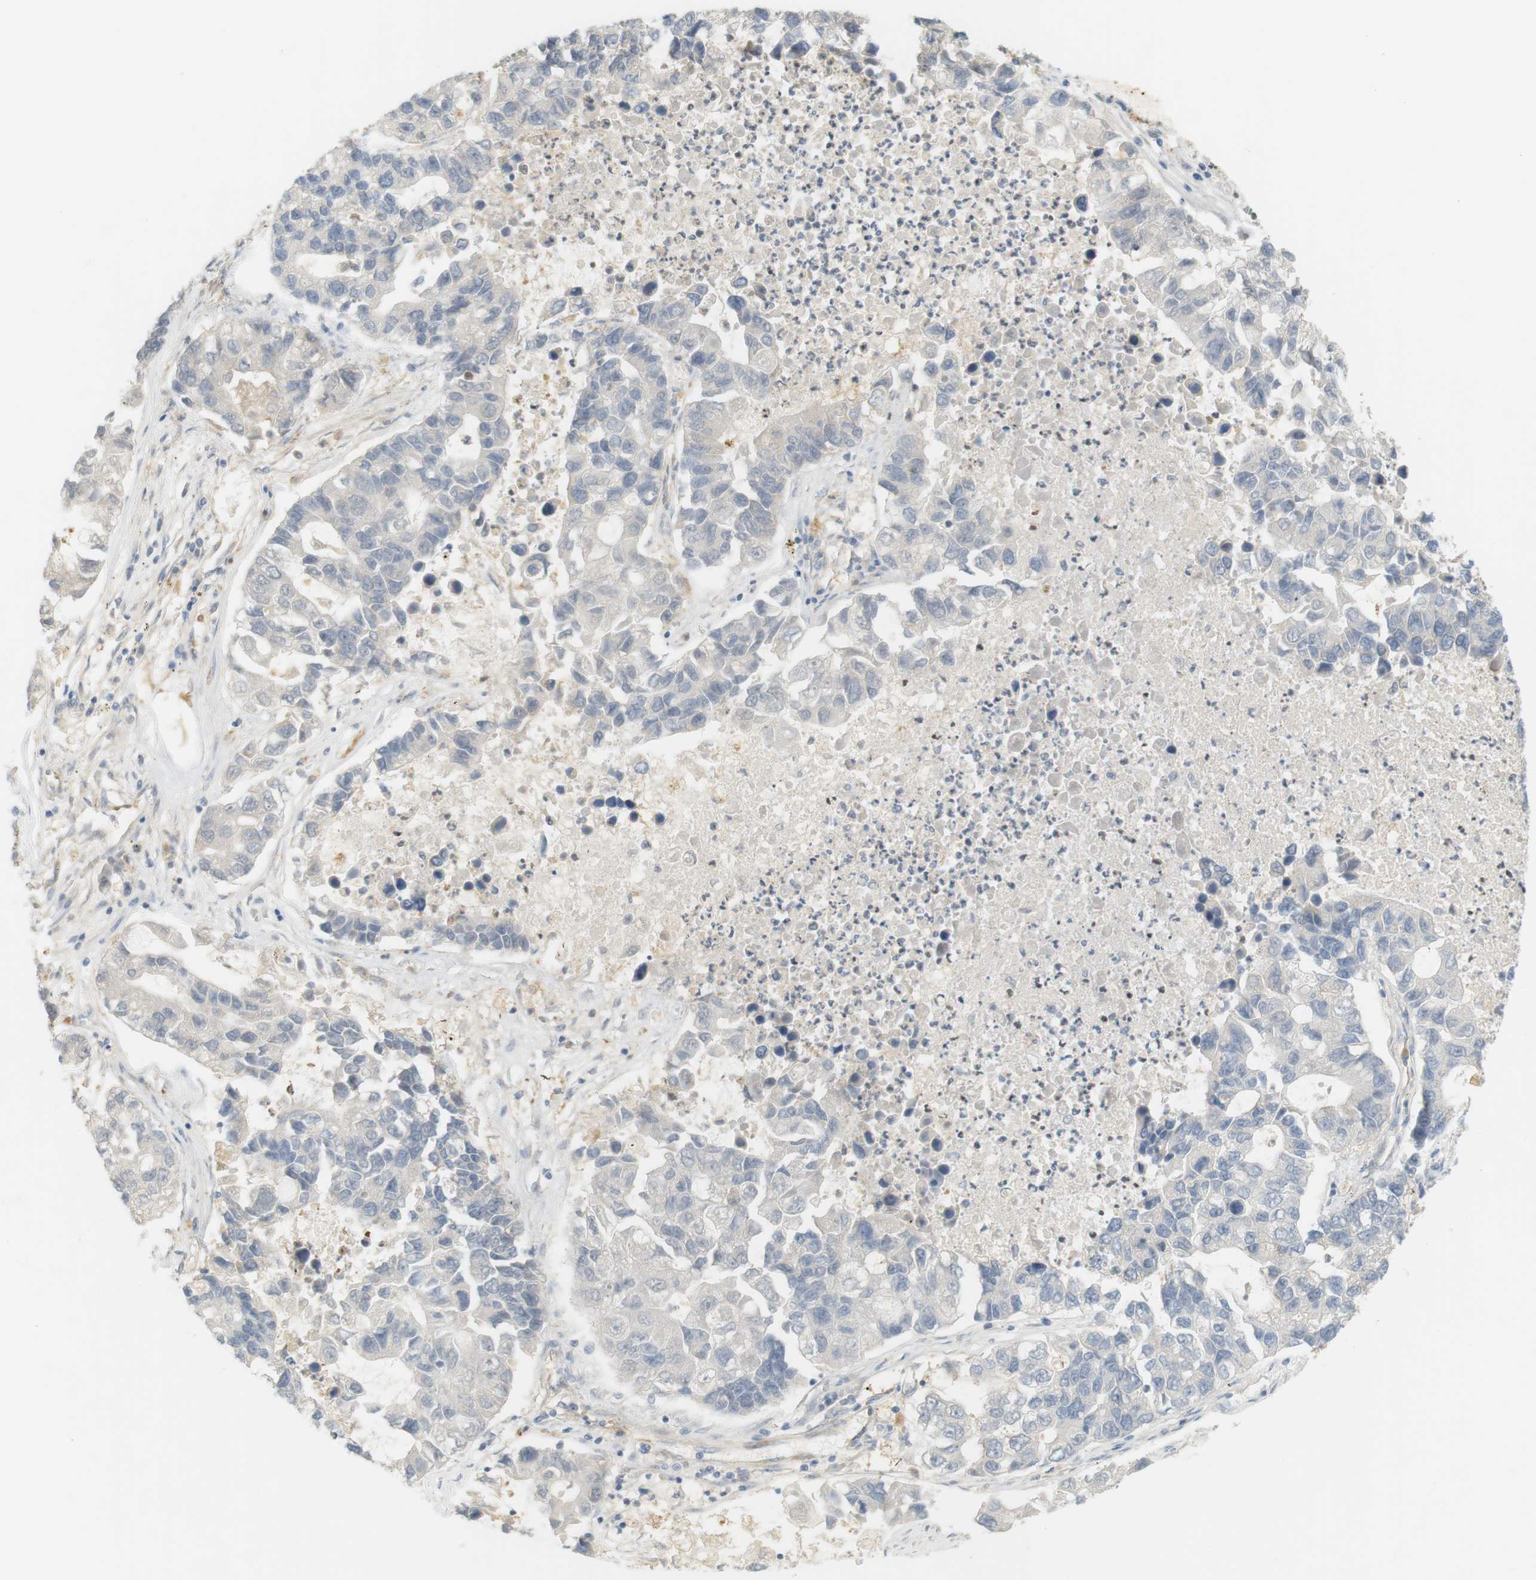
{"staining": {"intensity": "negative", "quantity": "none", "location": "none"}, "tissue": "lung cancer", "cell_type": "Tumor cells", "image_type": "cancer", "snomed": [{"axis": "morphology", "description": "Adenocarcinoma, NOS"}, {"axis": "topography", "description": "Lung"}], "caption": "Immunohistochemistry photomicrograph of human adenocarcinoma (lung) stained for a protein (brown), which demonstrates no positivity in tumor cells.", "gene": "PDE3A", "patient": {"sex": "female", "age": 51}}